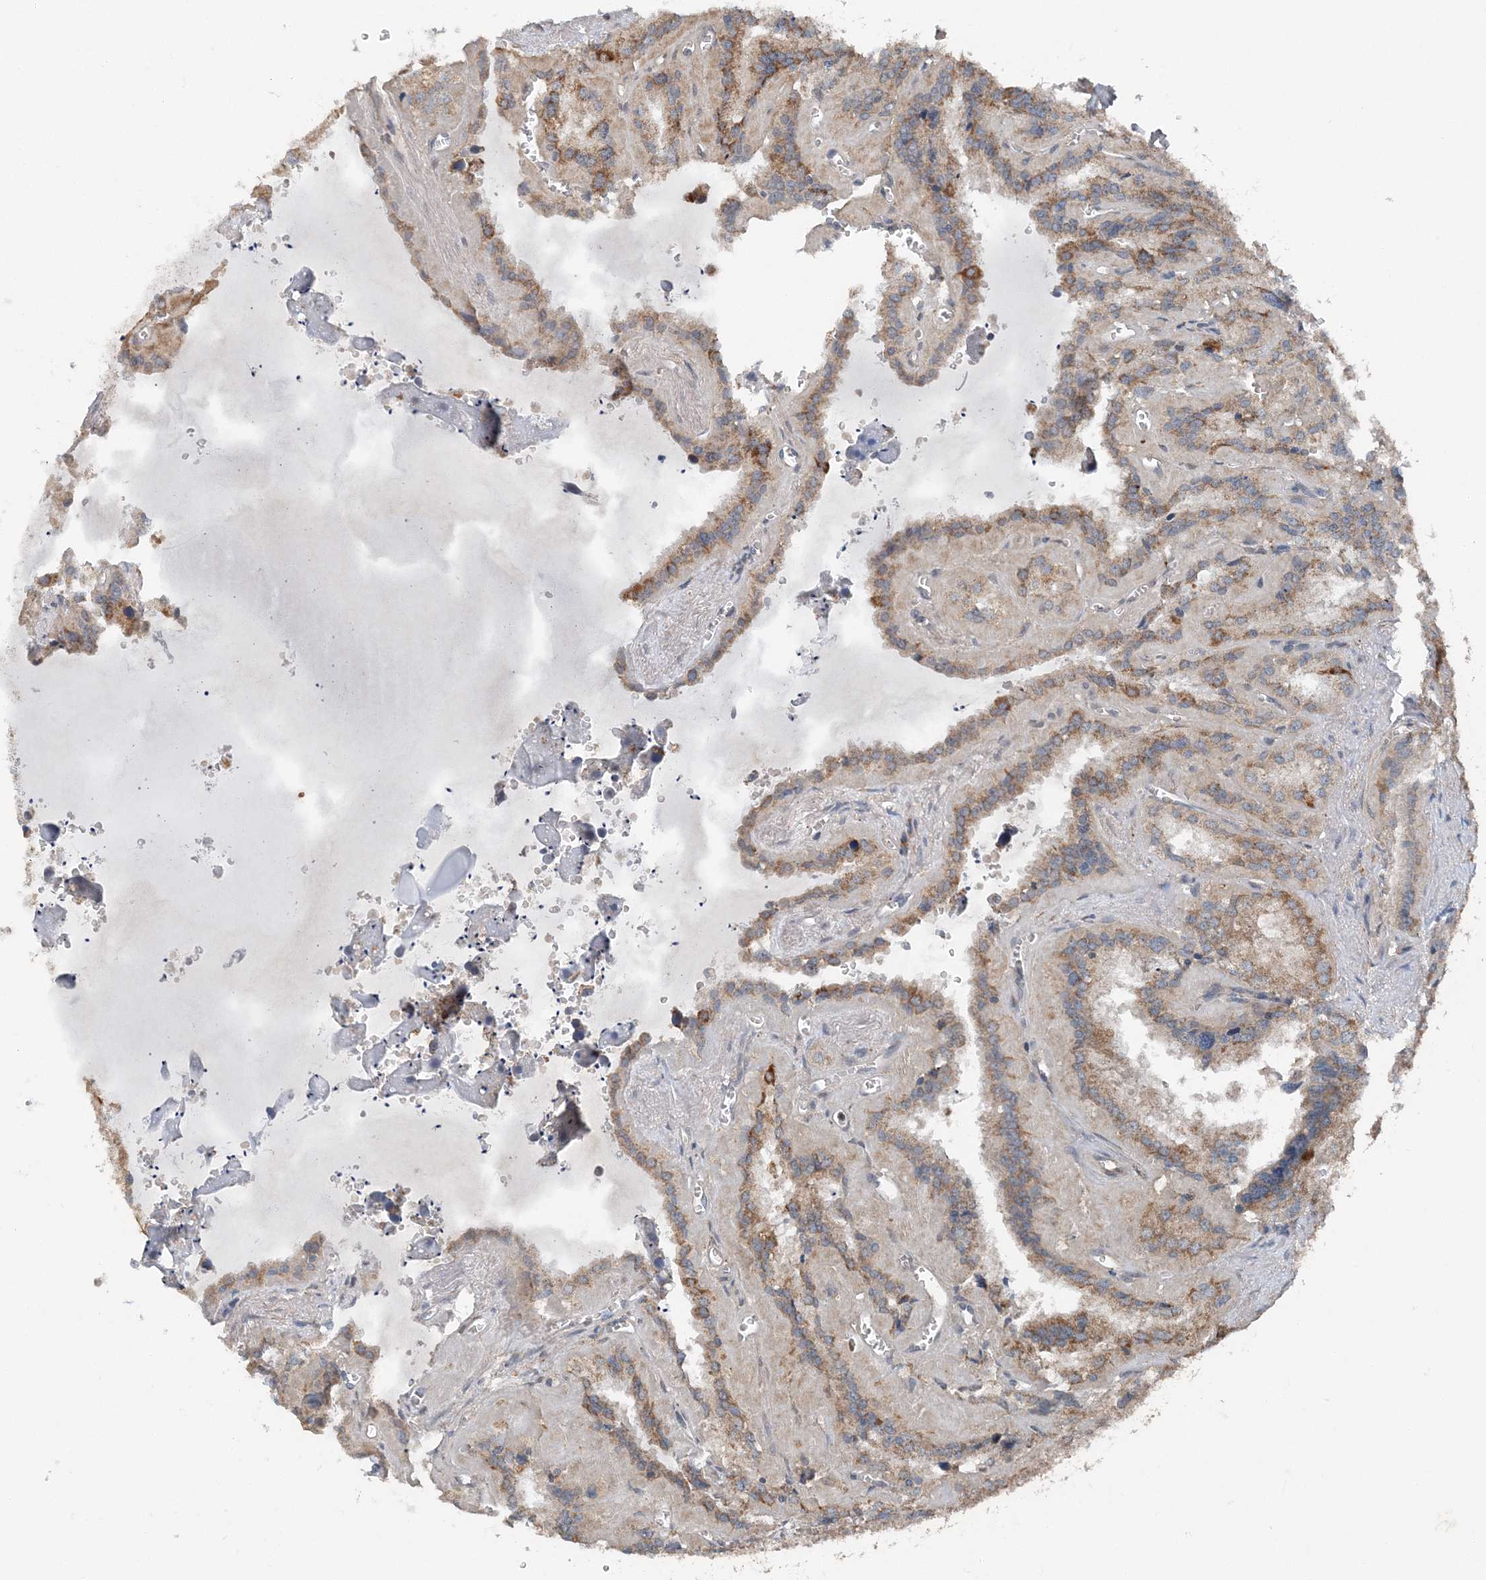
{"staining": {"intensity": "moderate", "quantity": ">75%", "location": "cytoplasmic/membranous"}, "tissue": "seminal vesicle", "cell_type": "Glandular cells", "image_type": "normal", "snomed": [{"axis": "morphology", "description": "Normal tissue, NOS"}, {"axis": "topography", "description": "Prostate"}, {"axis": "topography", "description": "Seminal veicle"}], "caption": "High-magnification brightfield microscopy of normal seminal vesicle stained with DAB (brown) and counterstained with hematoxylin (blue). glandular cells exhibit moderate cytoplasmic/membranous expression is present in about>75% of cells.", "gene": "SPRY2", "patient": {"sex": "male", "age": 59}}